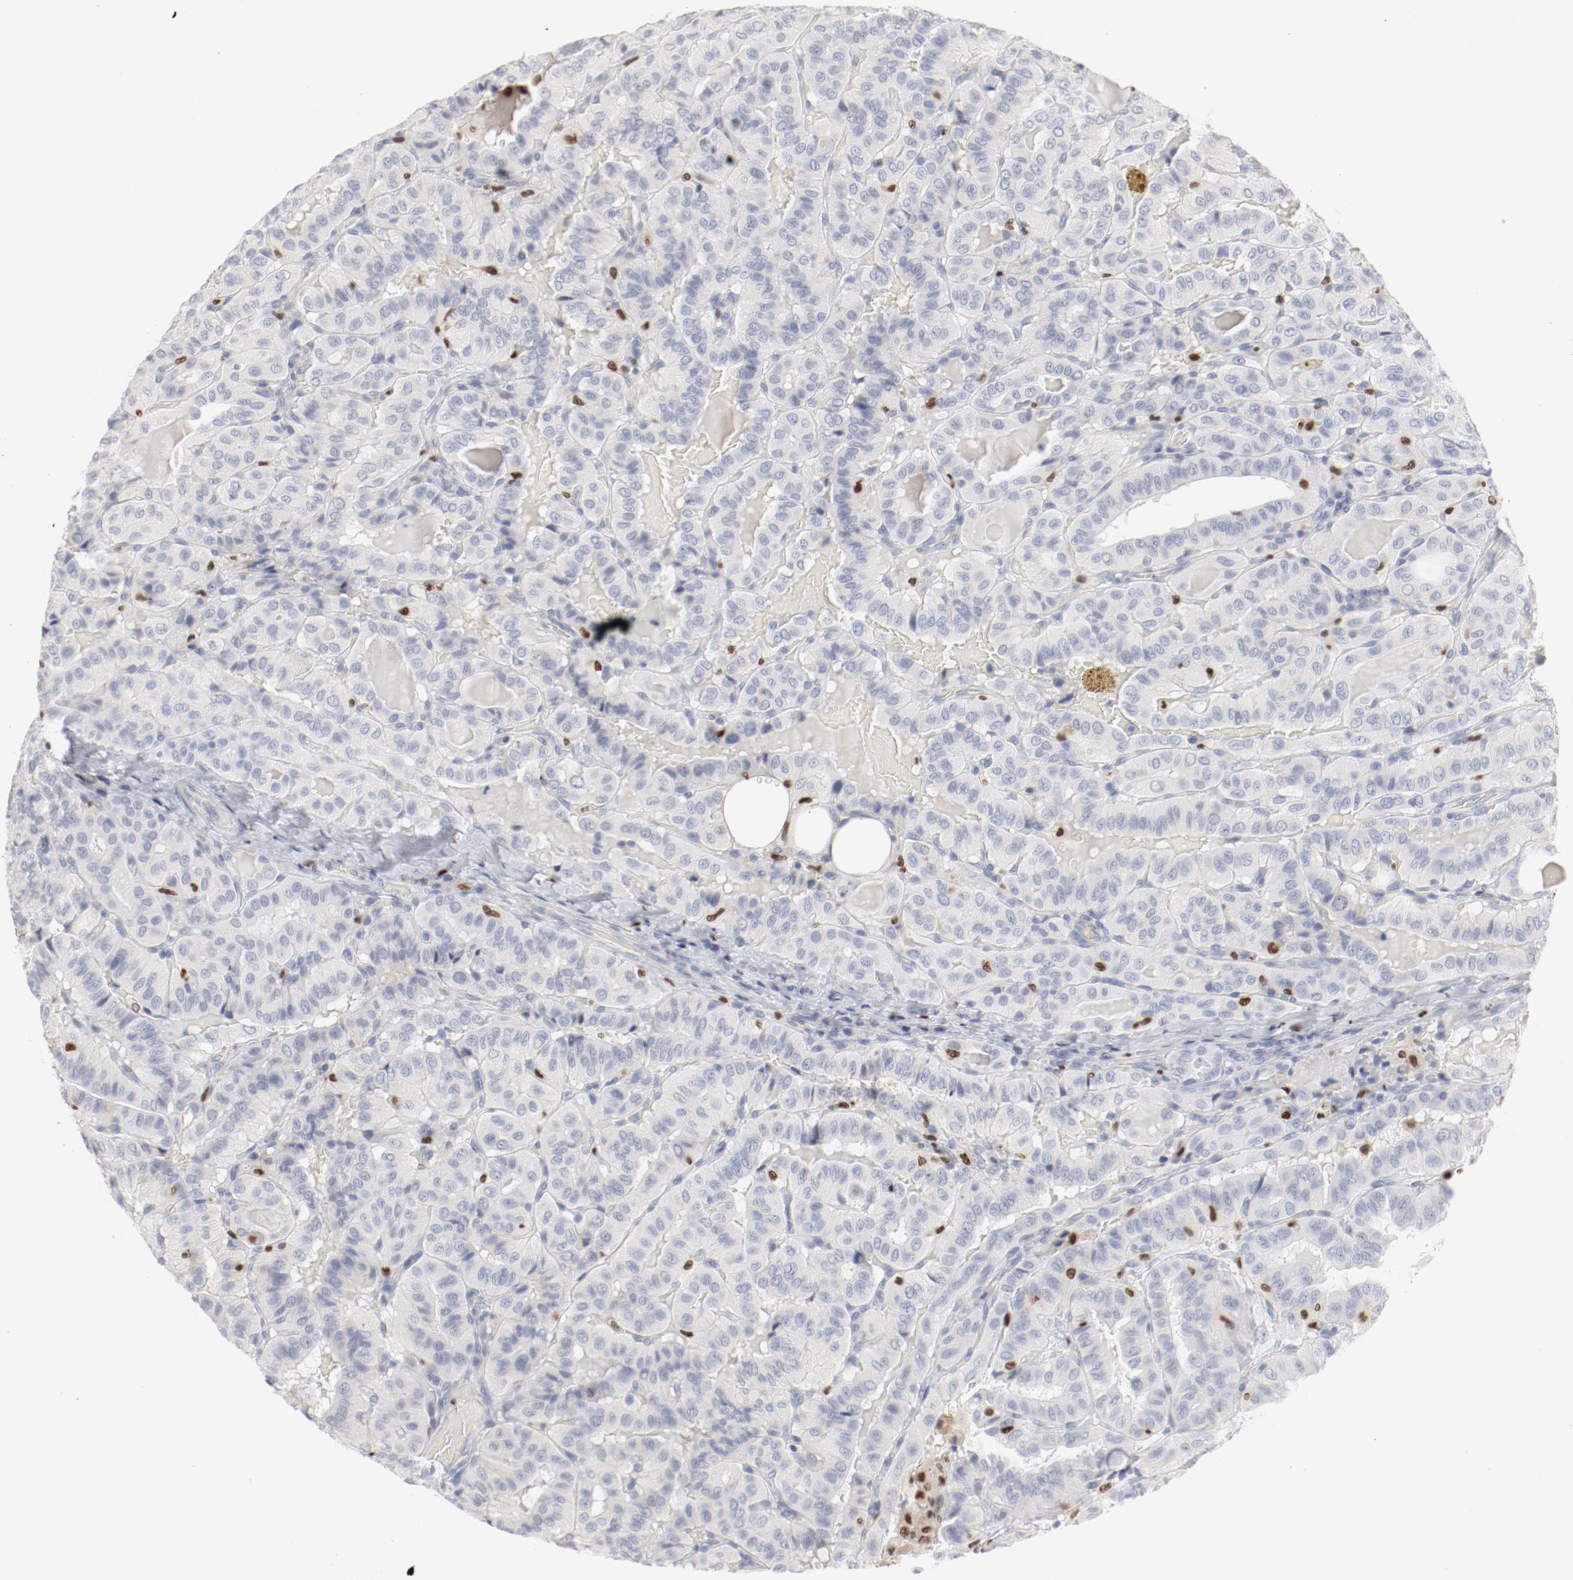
{"staining": {"intensity": "negative", "quantity": "none", "location": "none"}, "tissue": "thyroid cancer", "cell_type": "Tumor cells", "image_type": "cancer", "snomed": [{"axis": "morphology", "description": "Papillary adenocarcinoma, NOS"}, {"axis": "topography", "description": "Thyroid gland"}], "caption": "This is an immunohistochemistry (IHC) image of human thyroid cancer. There is no staining in tumor cells.", "gene": "SPI1", "patient": {"sex": "male", "age": 77}}